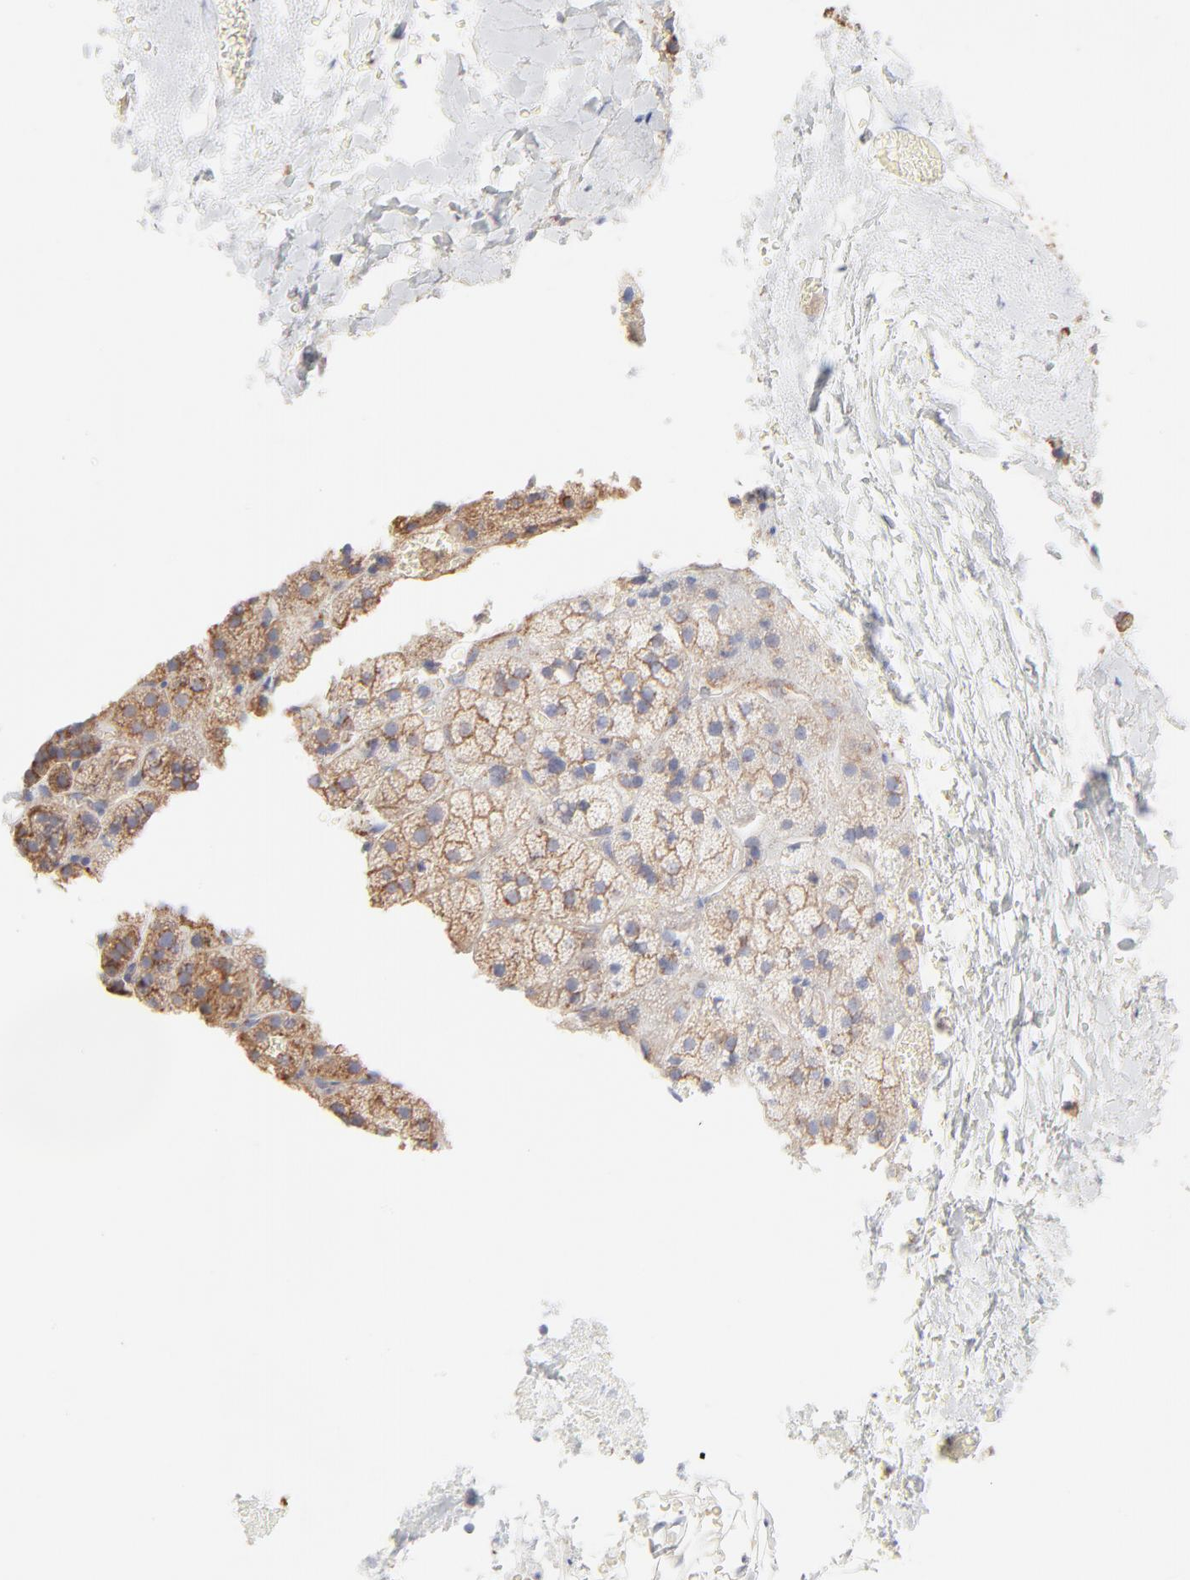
{"staining": {"intensity": "moderate", "quantity": ">75%", "location": "cytoplasmic/membranous"}, "tissue": "adrenal gland", "cell_type": "Glandular cells", "image_type": "normal", "snomed": [{"axis": "morphology", "description": "Normal tissue, NOS"}, {"axis": "topography", "description": "Adrenal gland"}], "caption": "Adrenal gland was stained to show a protein in brown. There is medium levels of moderate cytoplasmic/membranous expression in approximately >75% of glandular cells. The protein of interest is stained brown, and the nuclei are stained in blue (DAB IHC with brightfield microscopy, high magnification).", "gene": "CLTB", "patient": {"sex": "female", "age": 44}}